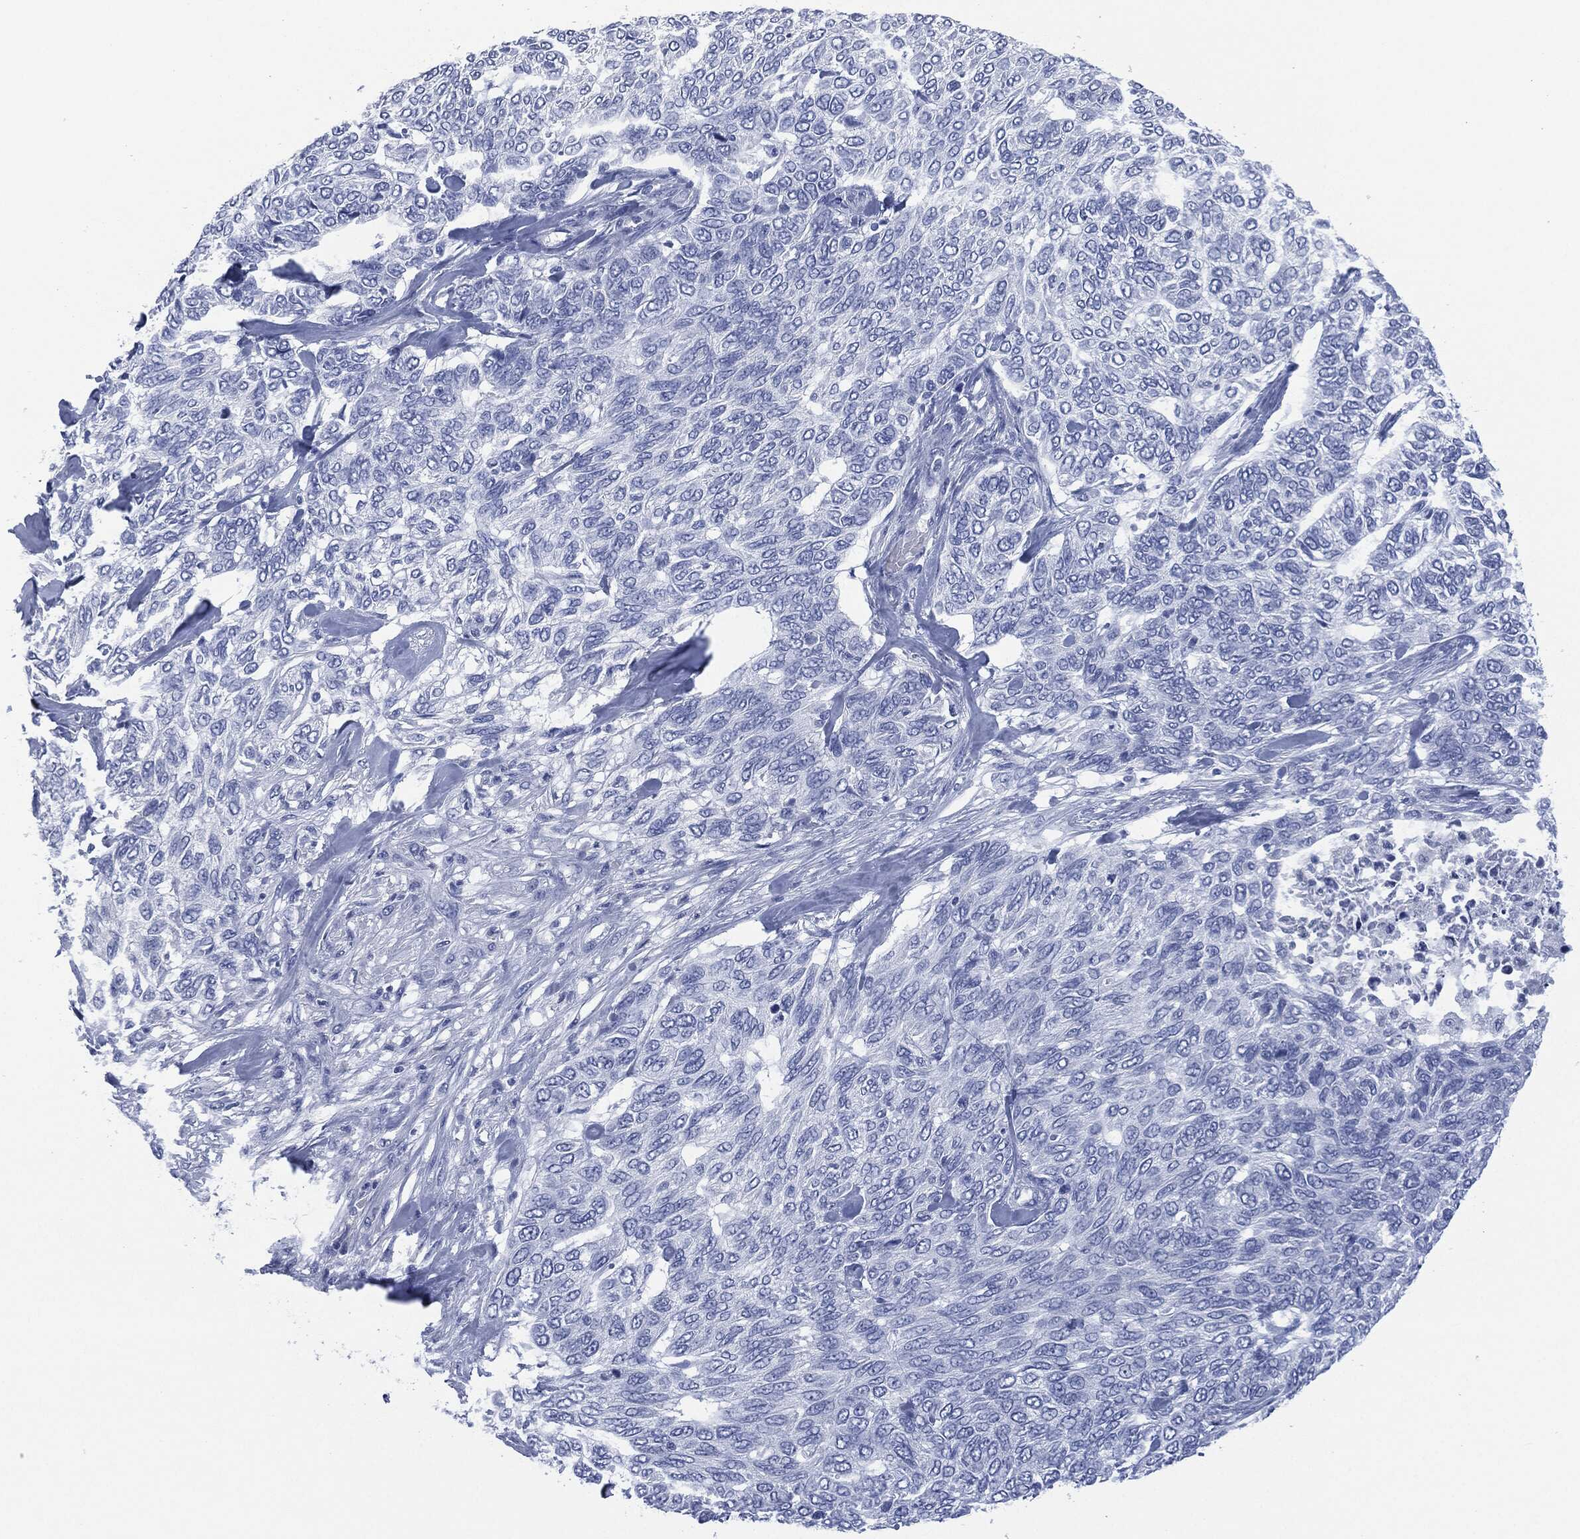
{"staining": {"intensity": "negative", "quantity": "none", "location": "none"}, "tissue": "skin cancer", "cell_type": "Tumor cells", "image_type": "cancer", "snomed": [{"axis": "morphology", "description": "Basal cell carcinoma"}, {"axis": "topography", "description": "Skin"}], "caption": "Immunohistochemistry (IHC) histopathology image of neoplastic tissue: skin cancer (basal cell carcinoma) stained with DAB (3,3'-diaminobenzidine) demonstrates no significant protein positivity in tumor cells.", "gene": "MUC16", "patient": {"sex": "female", "age": 65}}